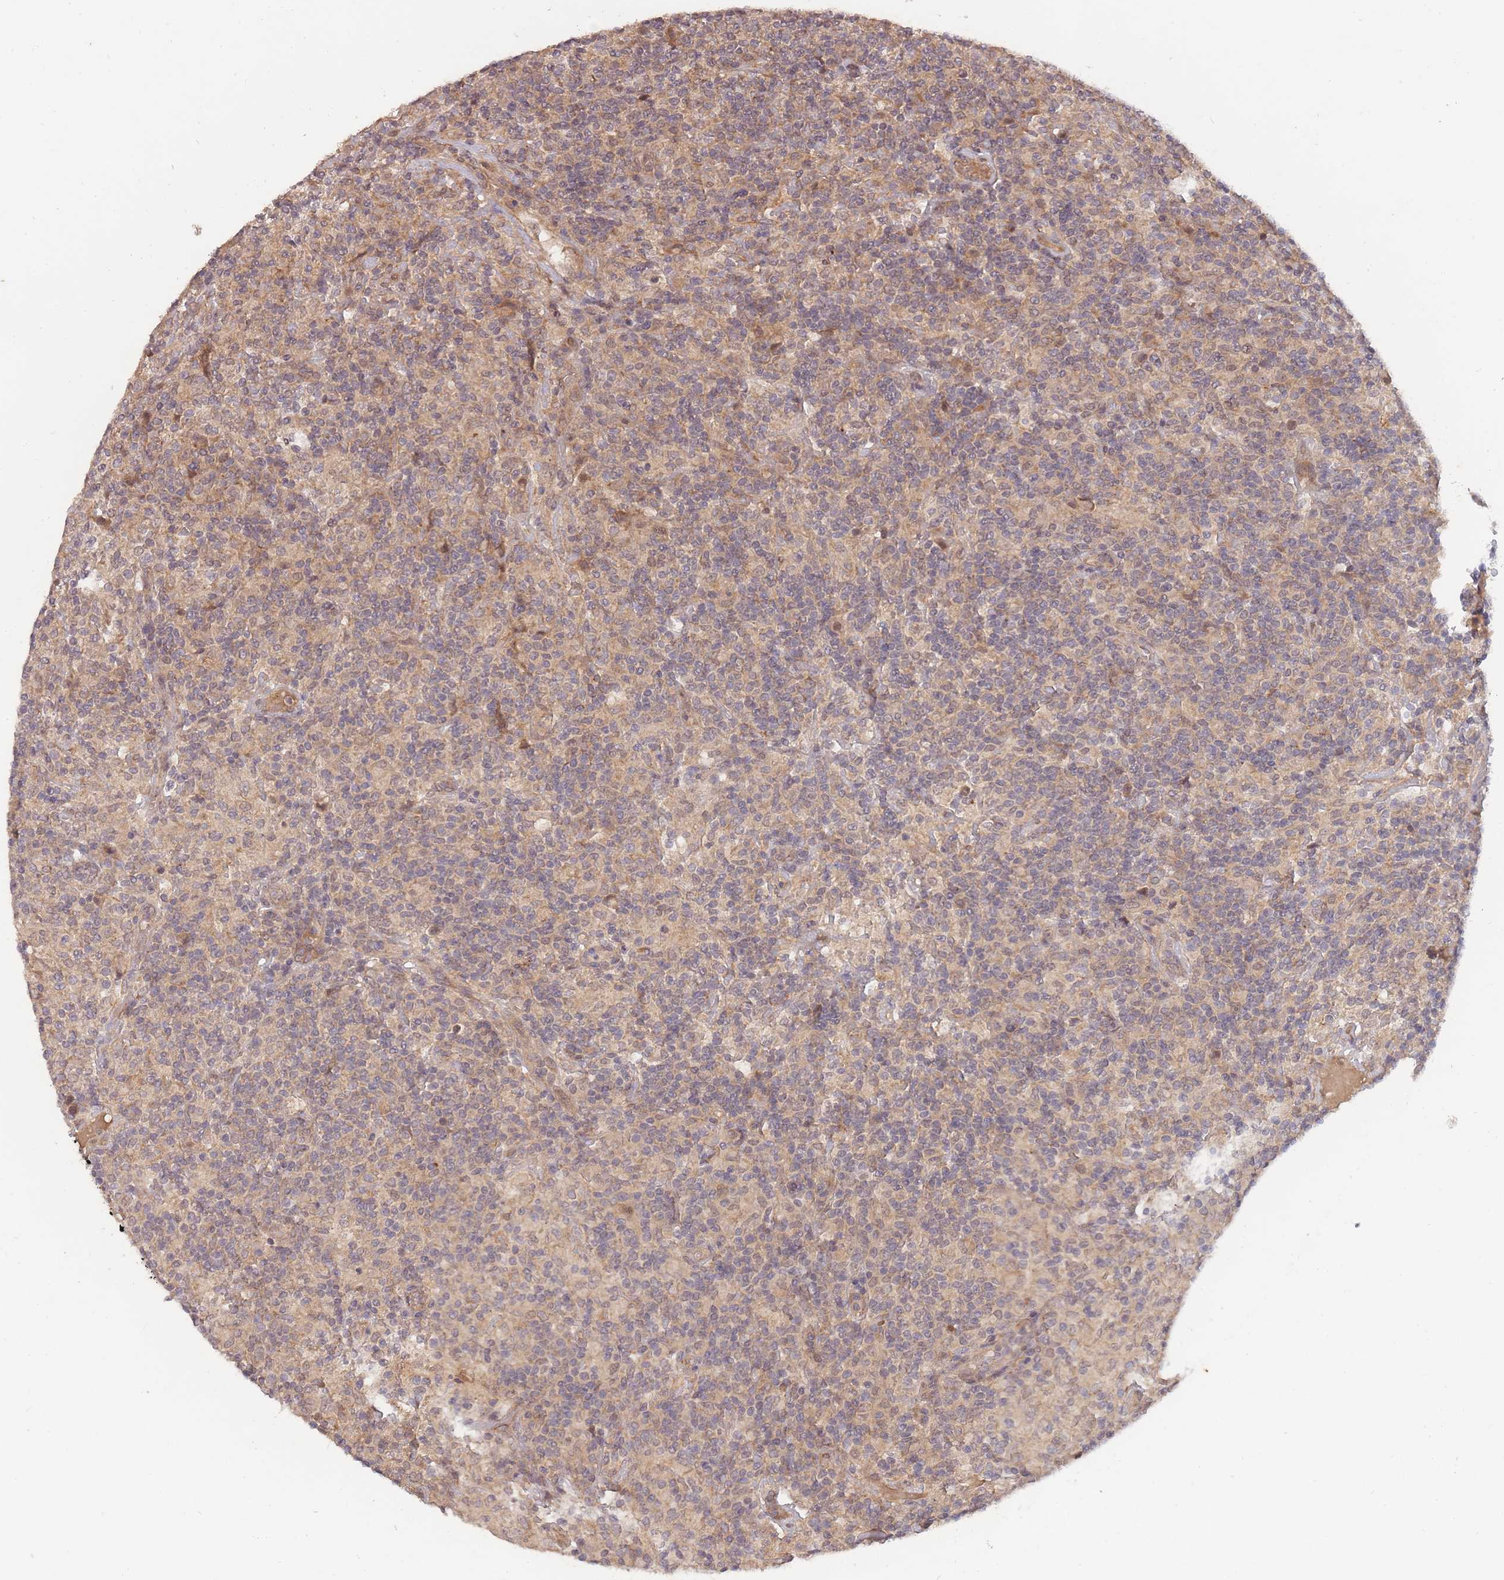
{"staining": {"intensity": "weak", "quantity": ">75%", "location": "cytoplasmic/membranous,nuclear"}, "tissue": "lymphoma", "cell_type": "Tumor cells", "image_type": "cancer", "snomed": [{"axis": "morphology", "description": "Hodgkin's disease, NOS"}, {"axis": "topography", "description": "Lymph node"}], "caption": "Immunohistochemical staining of human lymphoma displays low levels of weak cytoplasmic/membranous and nuclear staining in approximately >75% of tumor cells.", "gene": "SMC6", "patient": {"sex": "male", "age": 70}}